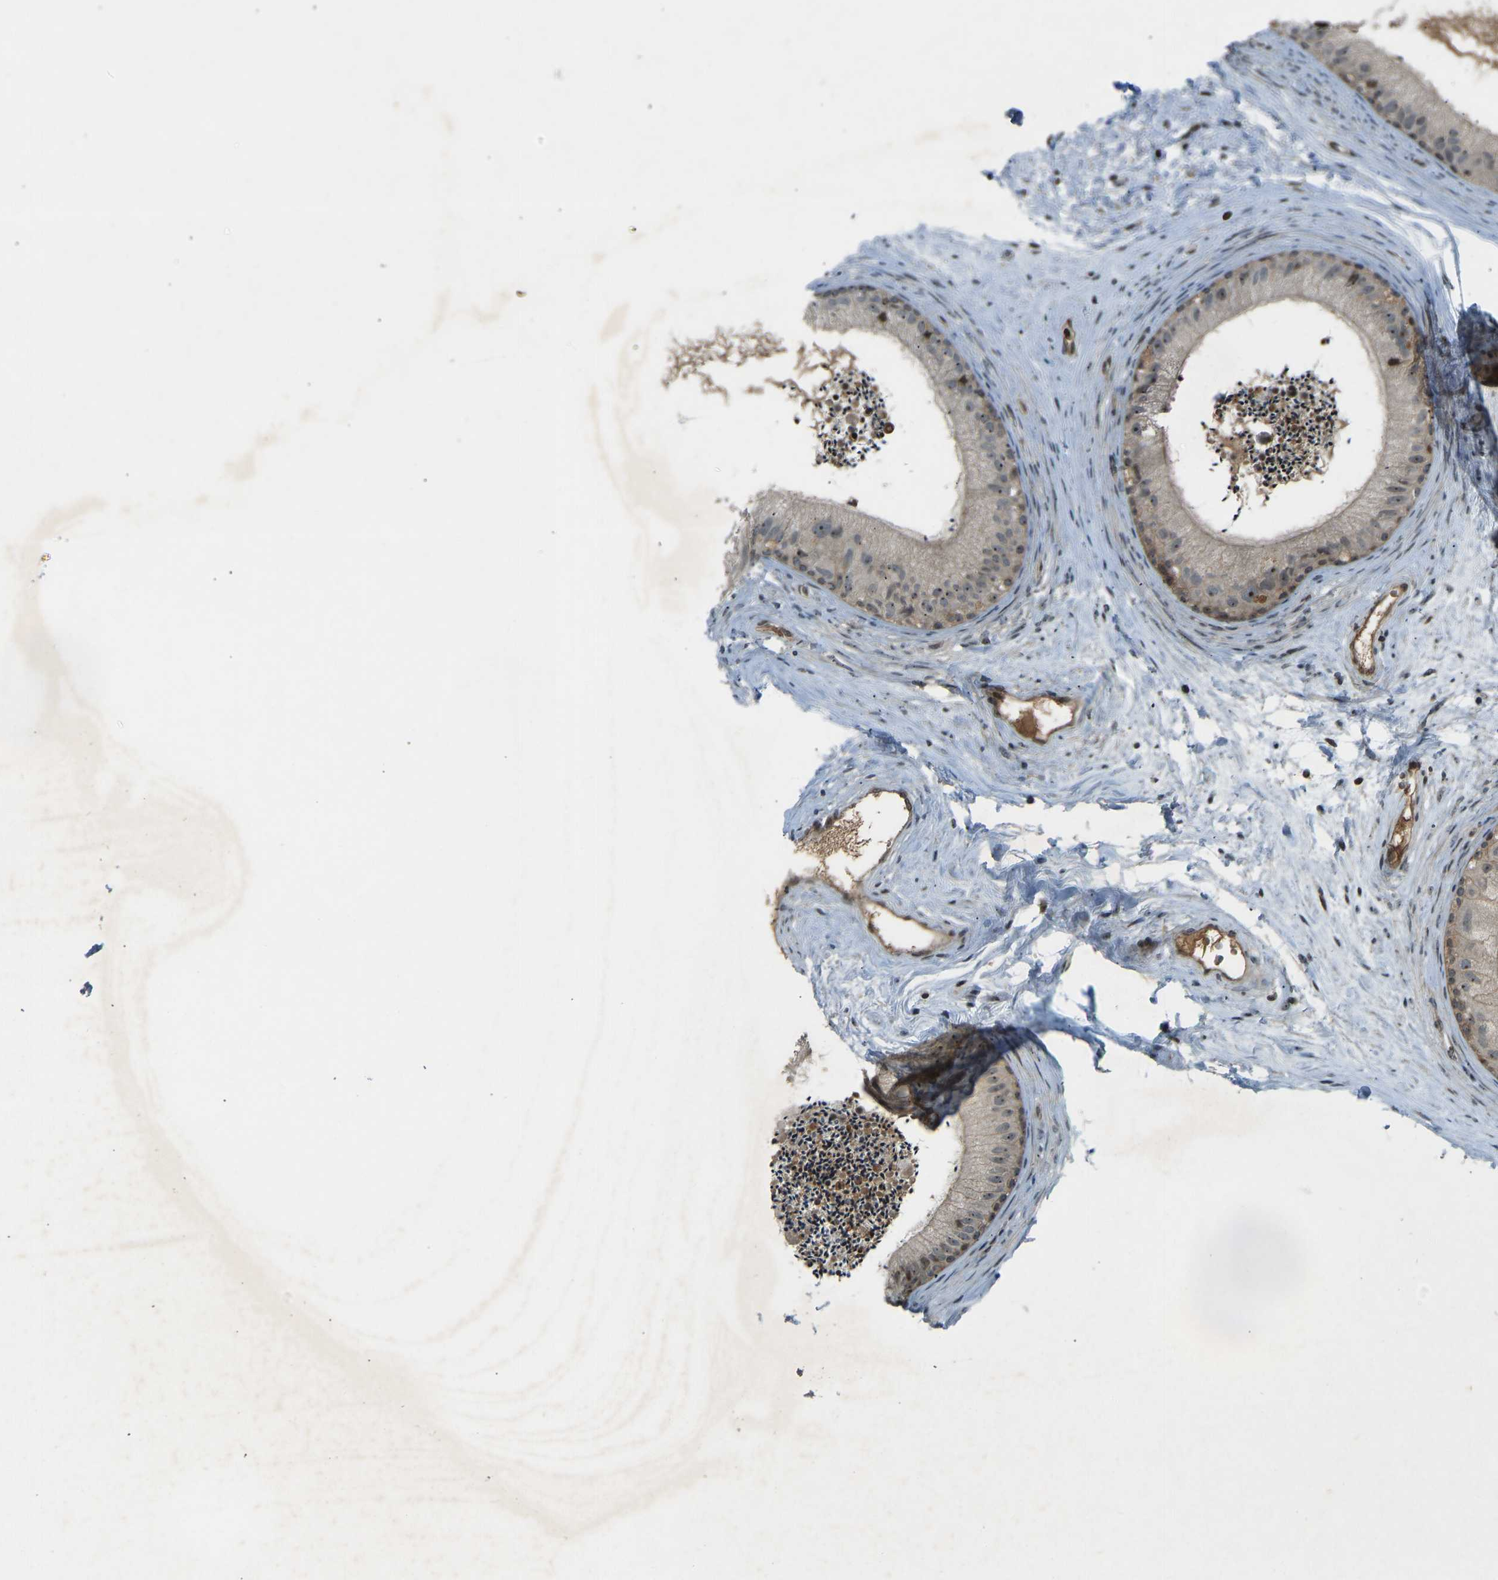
{"staining": {"intensity": "moderate", "quantity": ">75%", "location": "cytoplasmic/membranous,nuclear"}, "tissue": "epididymis", "cell_type": "Glandular cells", "image_type": "normal", "snomed": [{"axis": "morphology", "description": "Normal tissue, NOS"}, {"axis": "topography", "description": "Epididymis"}], "caption": "An immunohistochemistry (IHC) histopathology image of benign tissue is shown. Protein staining in brown highlights moderate cytoplasmic/membranous,nuclear positivity in epididymis within glandular cells.", "gene": "SVOPL", "patient": {"sex": "male", "age": 56}}